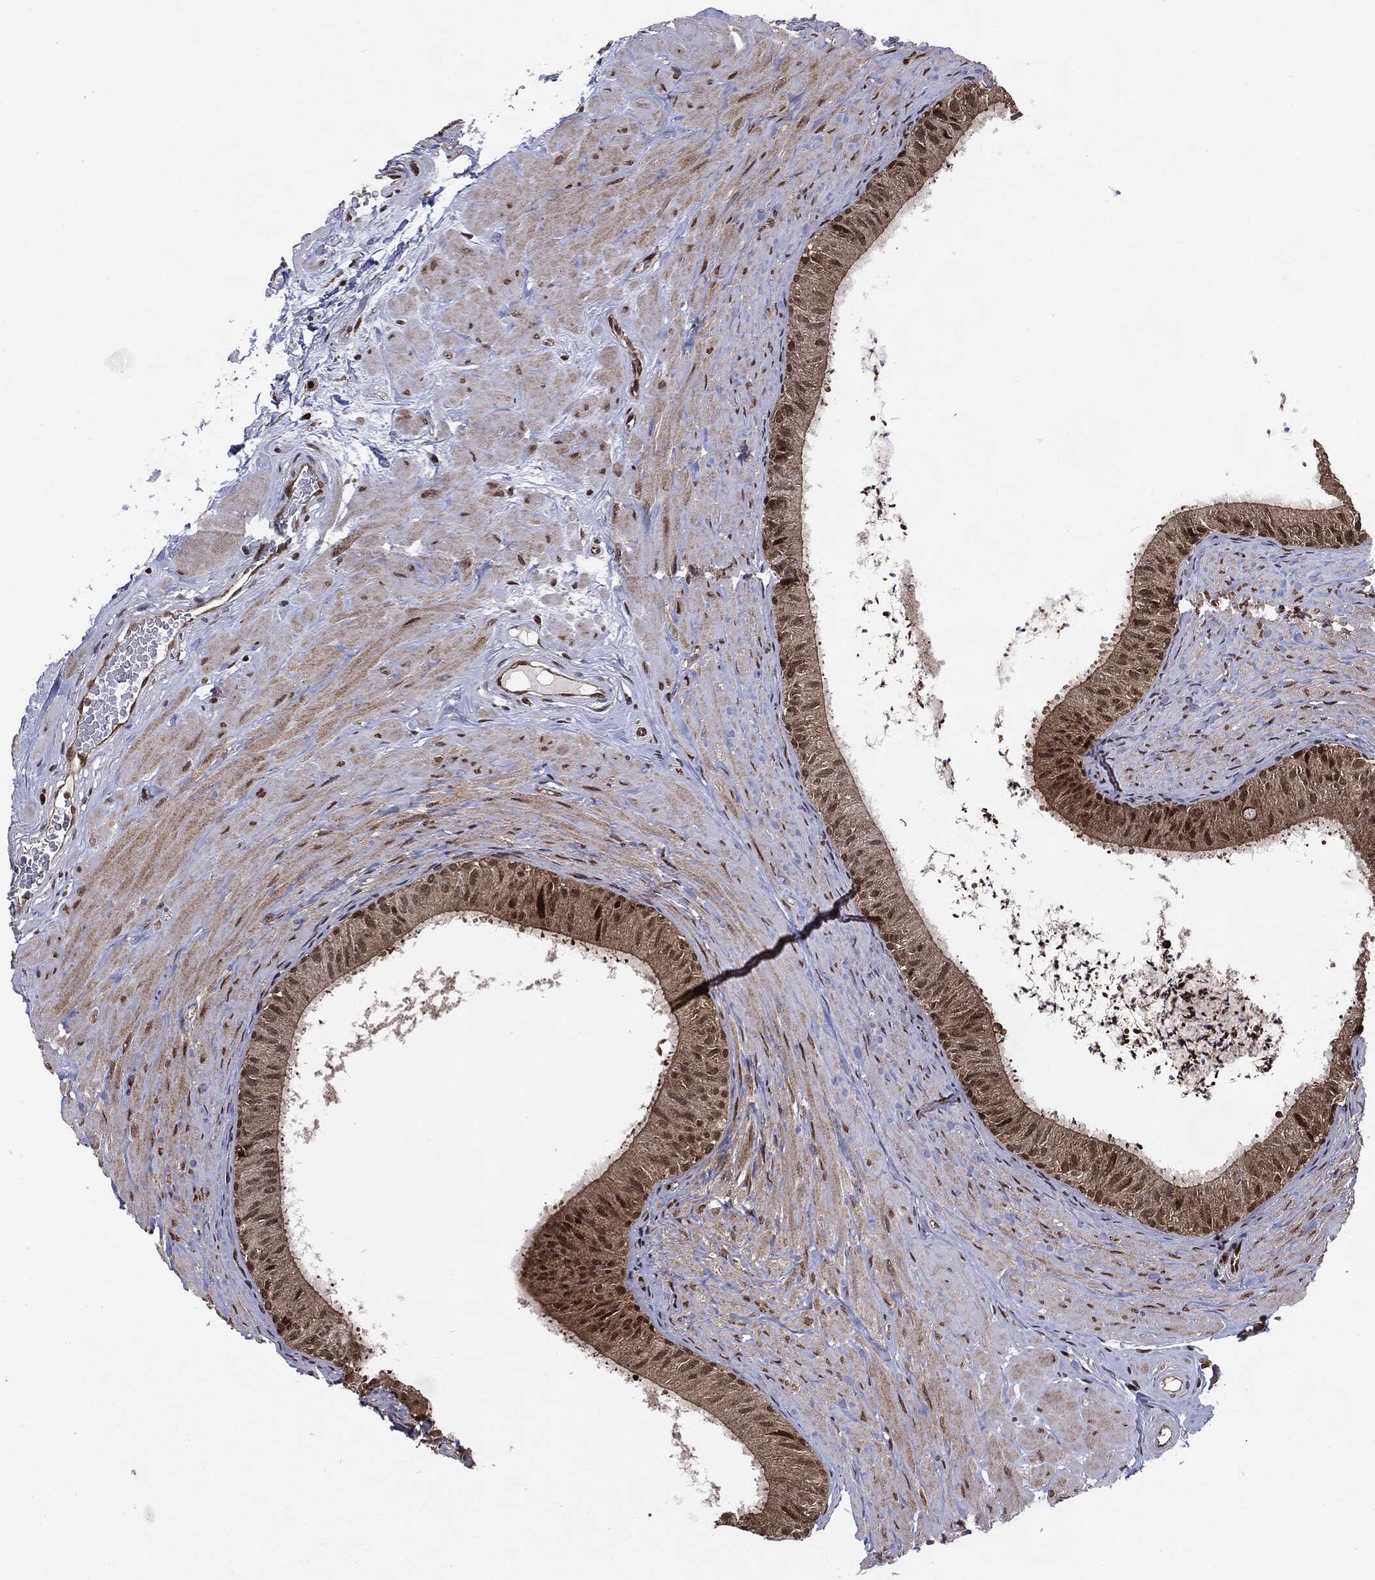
{"staining": {"intensity": "moderate", "quantity": ">75%", "location": "cytoplasmic/membranous,nuclear"}, "tissue": "epididymis", "cell_type": "Glandular cells", "image_type": "normal", "snomed": [{"axis": "morphology", "description": "Normal tissue, NOS"}, {"axis": "topography", "description": "Epididymis"}], "caption": "Glandular cells exhibit medium levels of moderate cytoplasmic/membranous,nuclear expression in approximately >75% of cells in unremarkable human epididymis. The protein of interest is shown in brown color, while the nuclei are stained blue.", "gene": "PTPA", "patient": {"sex": "male", "age": 34}}